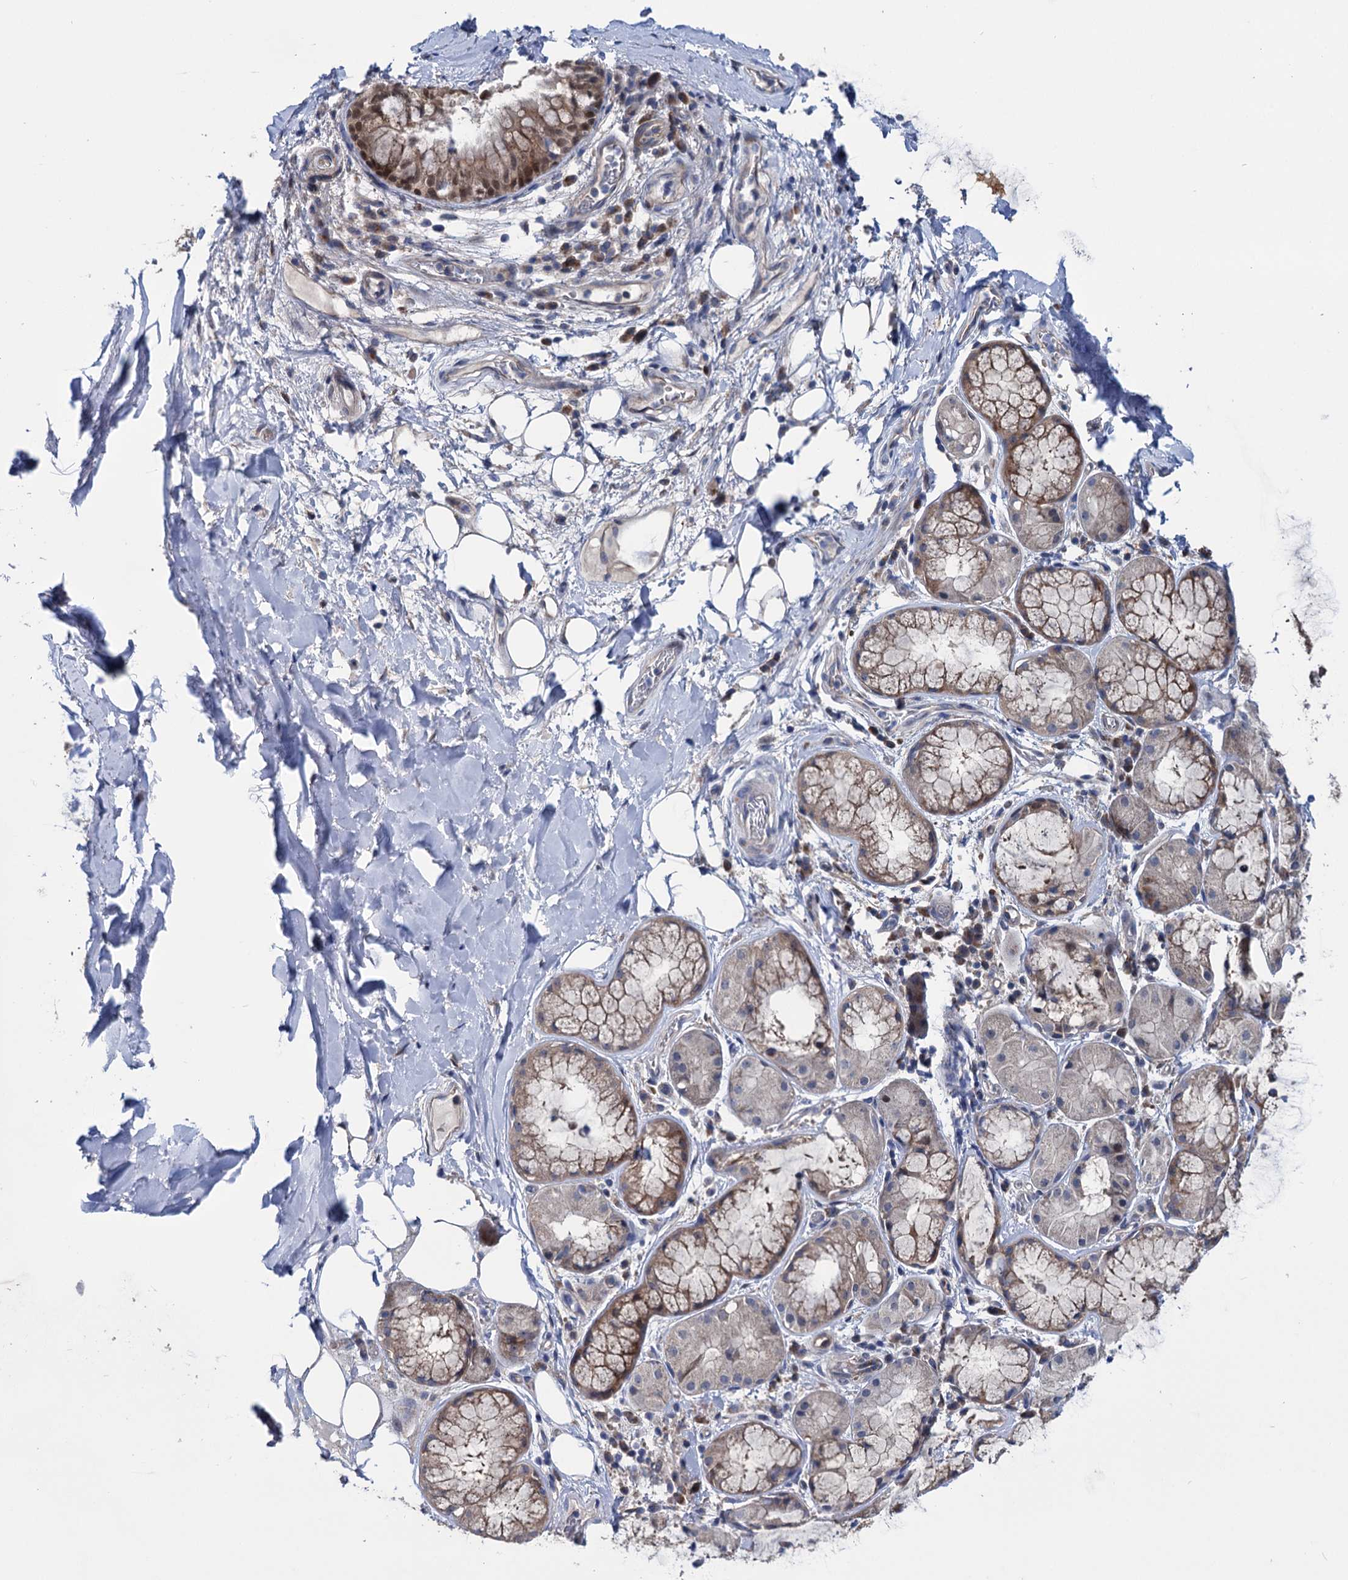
{"staining": {"intensity": "negative", "quantity": "none", "location": "none"}, "tissue": "adipose tissue", "cell_type": "Adipocytes", "image_type": "normal", "snomed": [{"axis": "morphology", "description": "Normal tissue, NOS"}, {"axis": "topography", "description": "Lymph node"}, {"axis": "topography", "description": "Cartilage tissue"}, {"axis": "topography", "description": "Bronchus"}], "caption": "Immunohistochemical staining of benign human adipose tissue exhibits no significant staining in adipocytes.", "gene": "EYA4", "patient": {"sex": "male", "age": 63}}